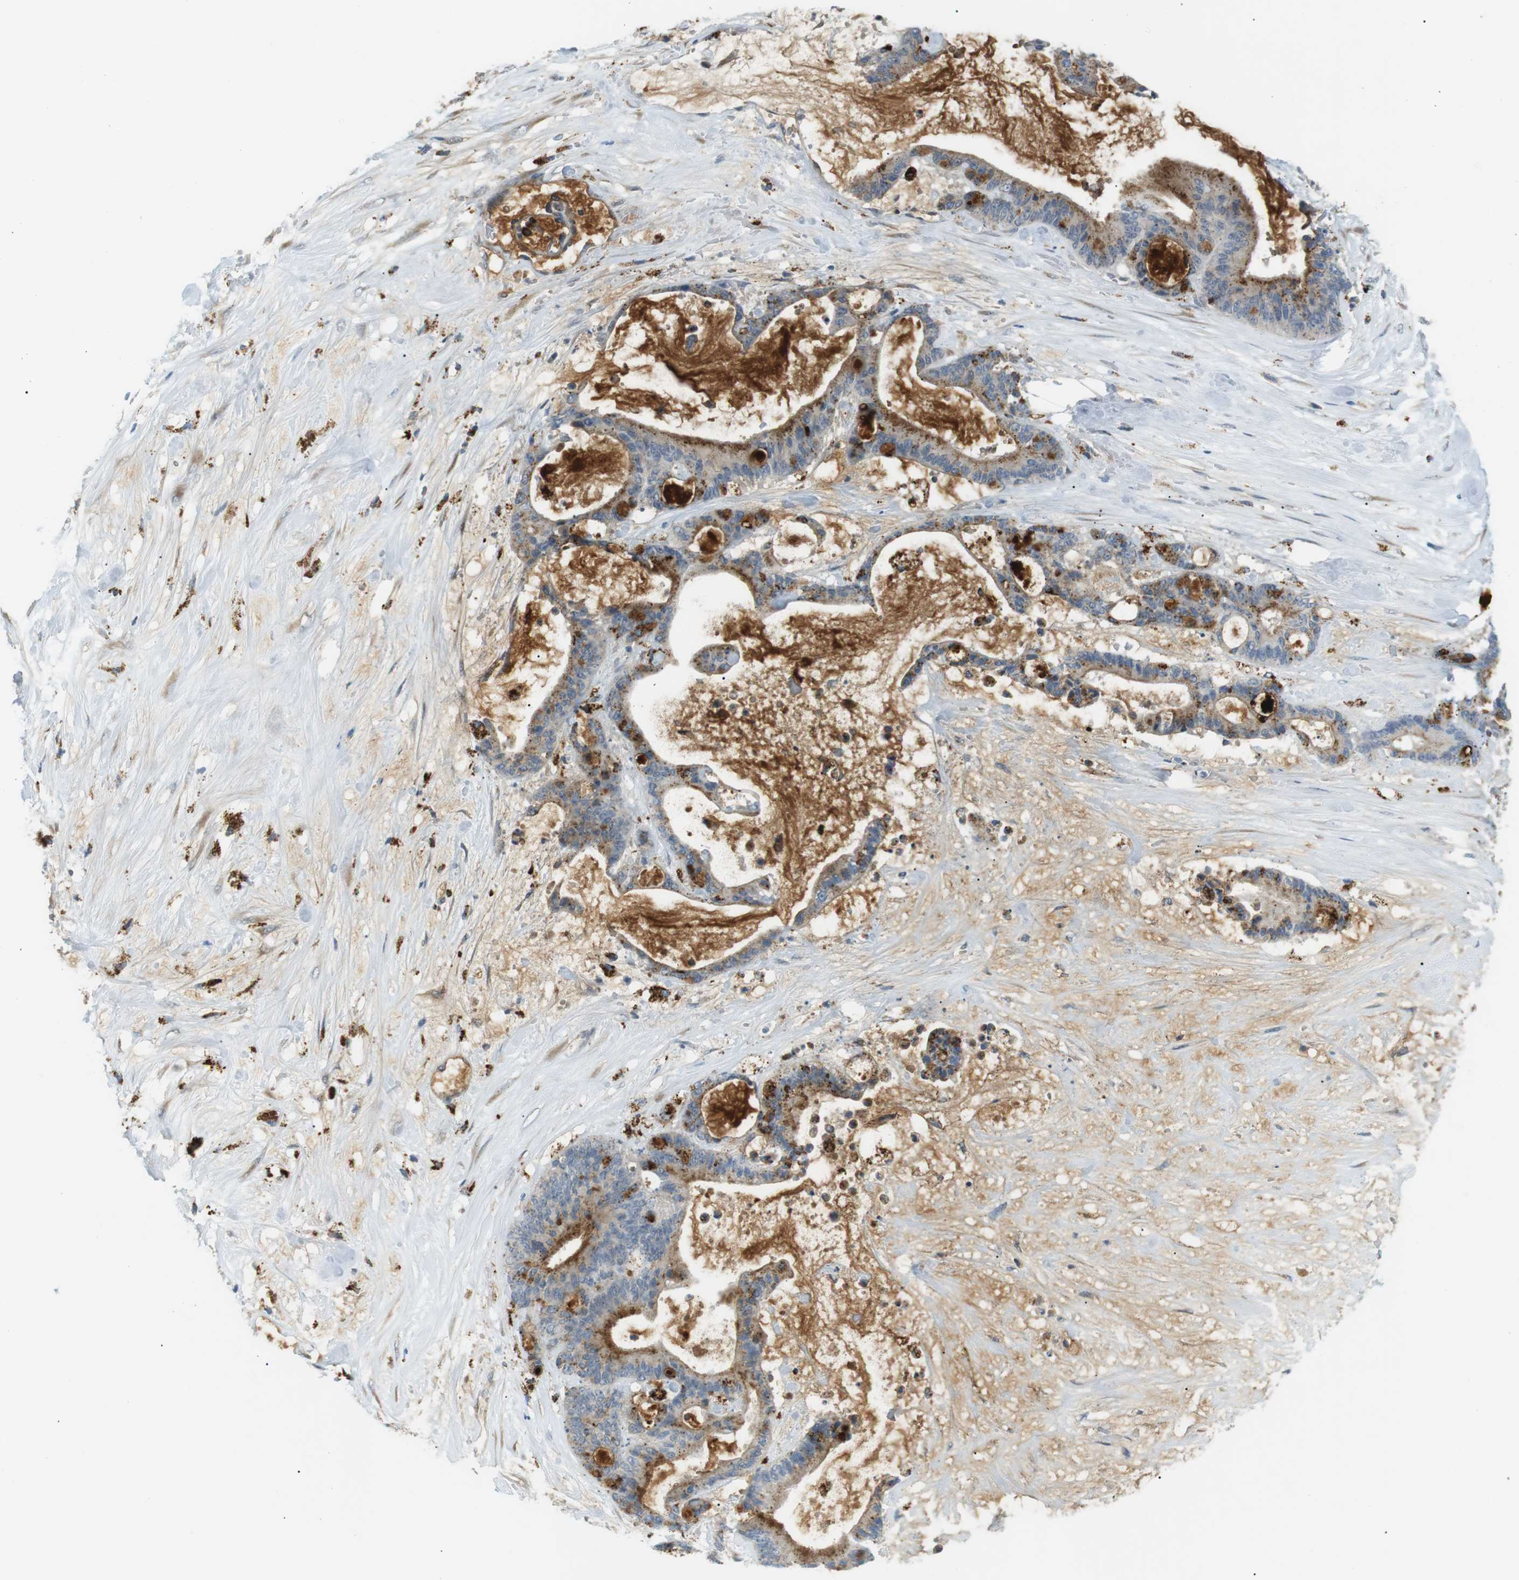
{"staining": {"intensity": "moderate", "quantity": "25%-75%", "location": "cytoplasmic/membranous"}, "tissue": "liver cancer", "cell_type": "Tumor cells", "image_type": "cancer", "snomed": [{"axis": "morphology", "description": "Cholangiocarcinoma"}, {"axis": "topography", "description": "Liver"}], "caption": "Human liver cancer stained for a protein (brown) displays moderate cytoplasmic/membranous positive positivity in about 25%-75% of tumor cells.", "gene": "B4GALNT2", "patient": {"sex": "female", "age": 73}}